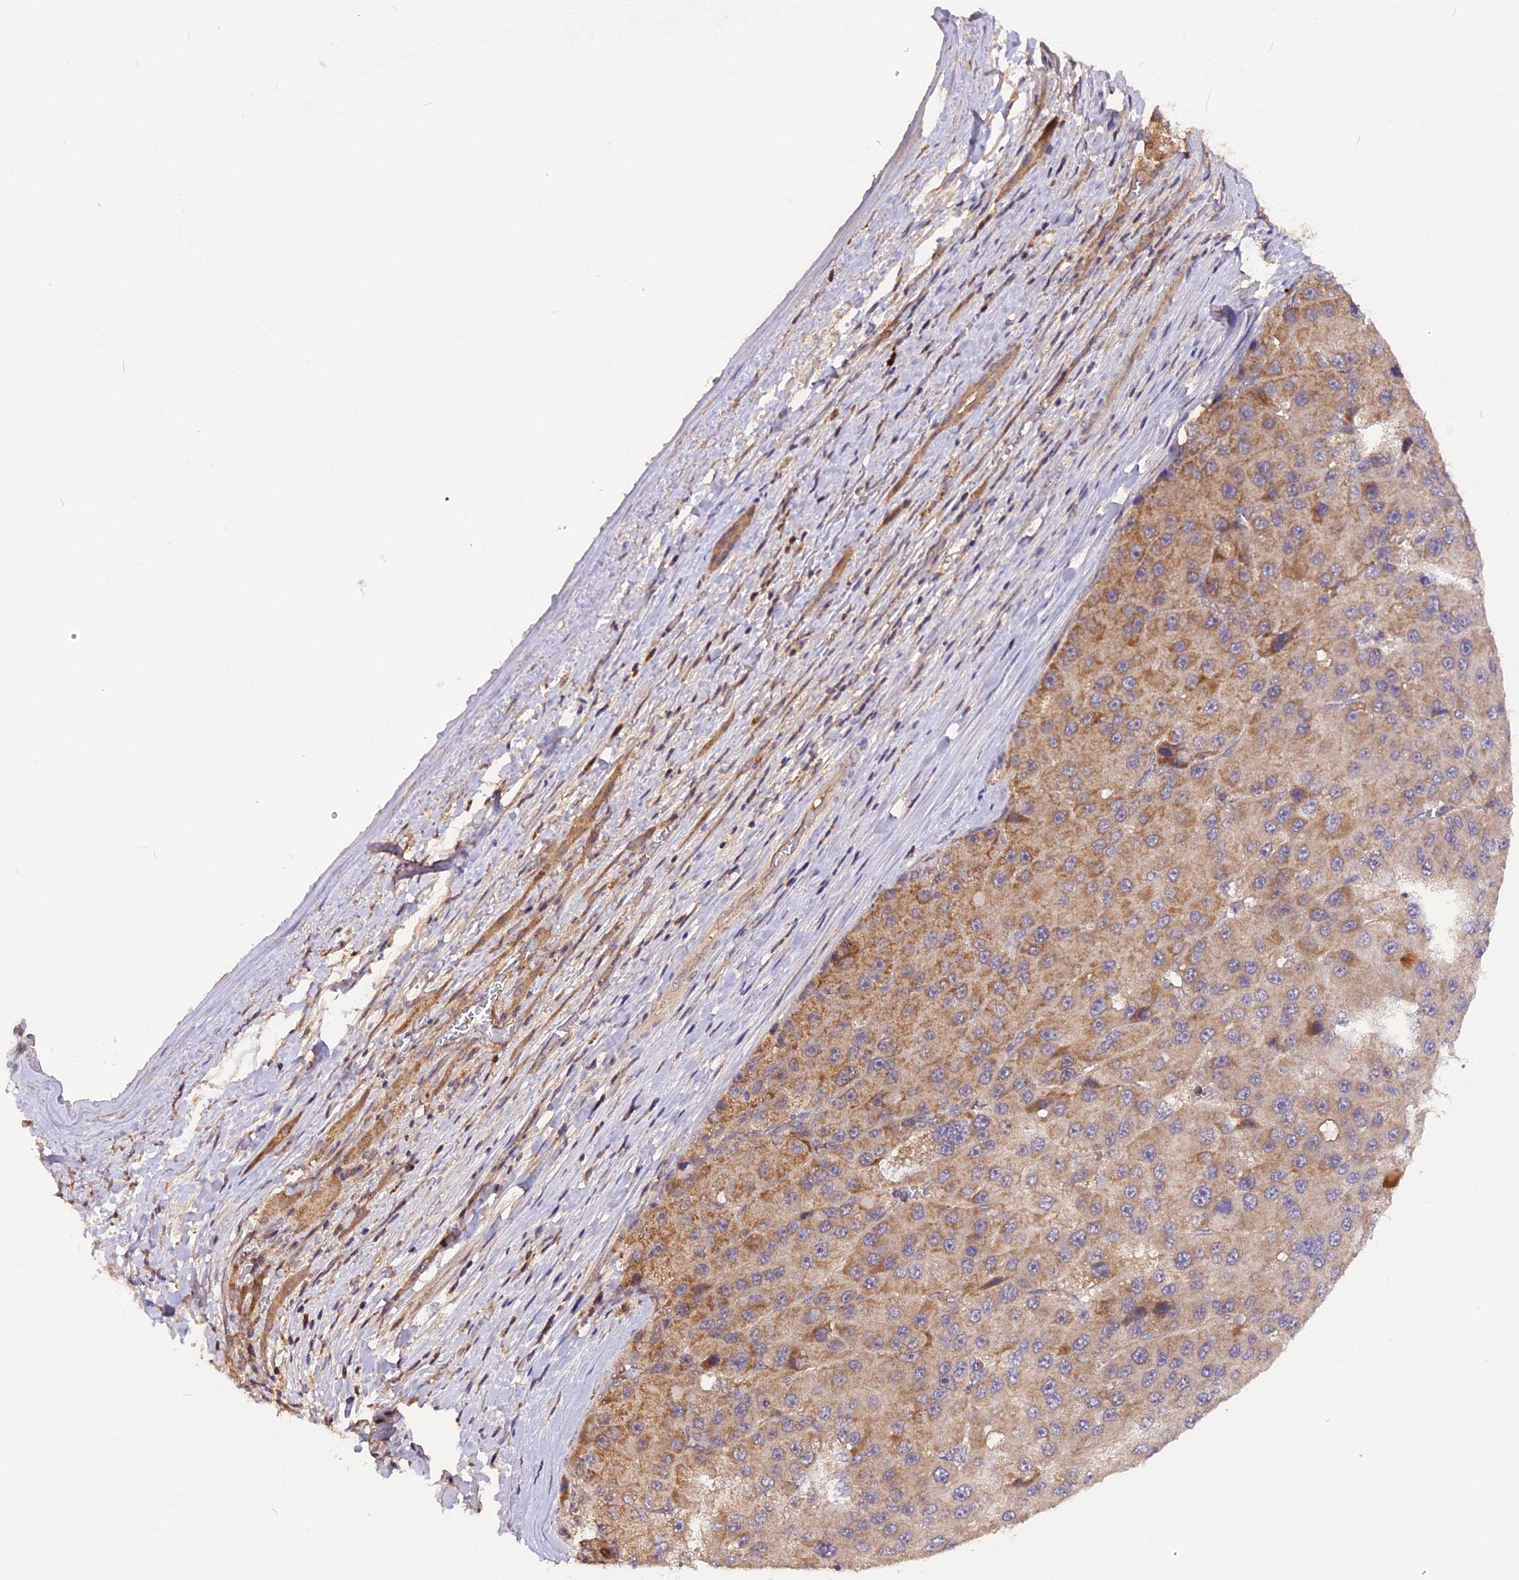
{"staining": {"intensity": "moderate", "quantity": ">75%", "location": "cytoplasmic/membranous"}, "tissue": "liver cancer", "cell_type": "Tumor cells", "image_type": "cancer", "snomed": [{"axis": "morphology", "description": "Carcinoma, Hepatocellular, NOS"}, {"axis": "topography", "description": "Liver"}], "caption": "Tumor cells show medium levels of moderate cytoplasmic/membranous positivity in about >75% of cells in human liver cancer. (DAB IHC with brightfield microscopy, high magnification).", "gene": "MARK4", "patient": {"sex": "female", "age": 73}}